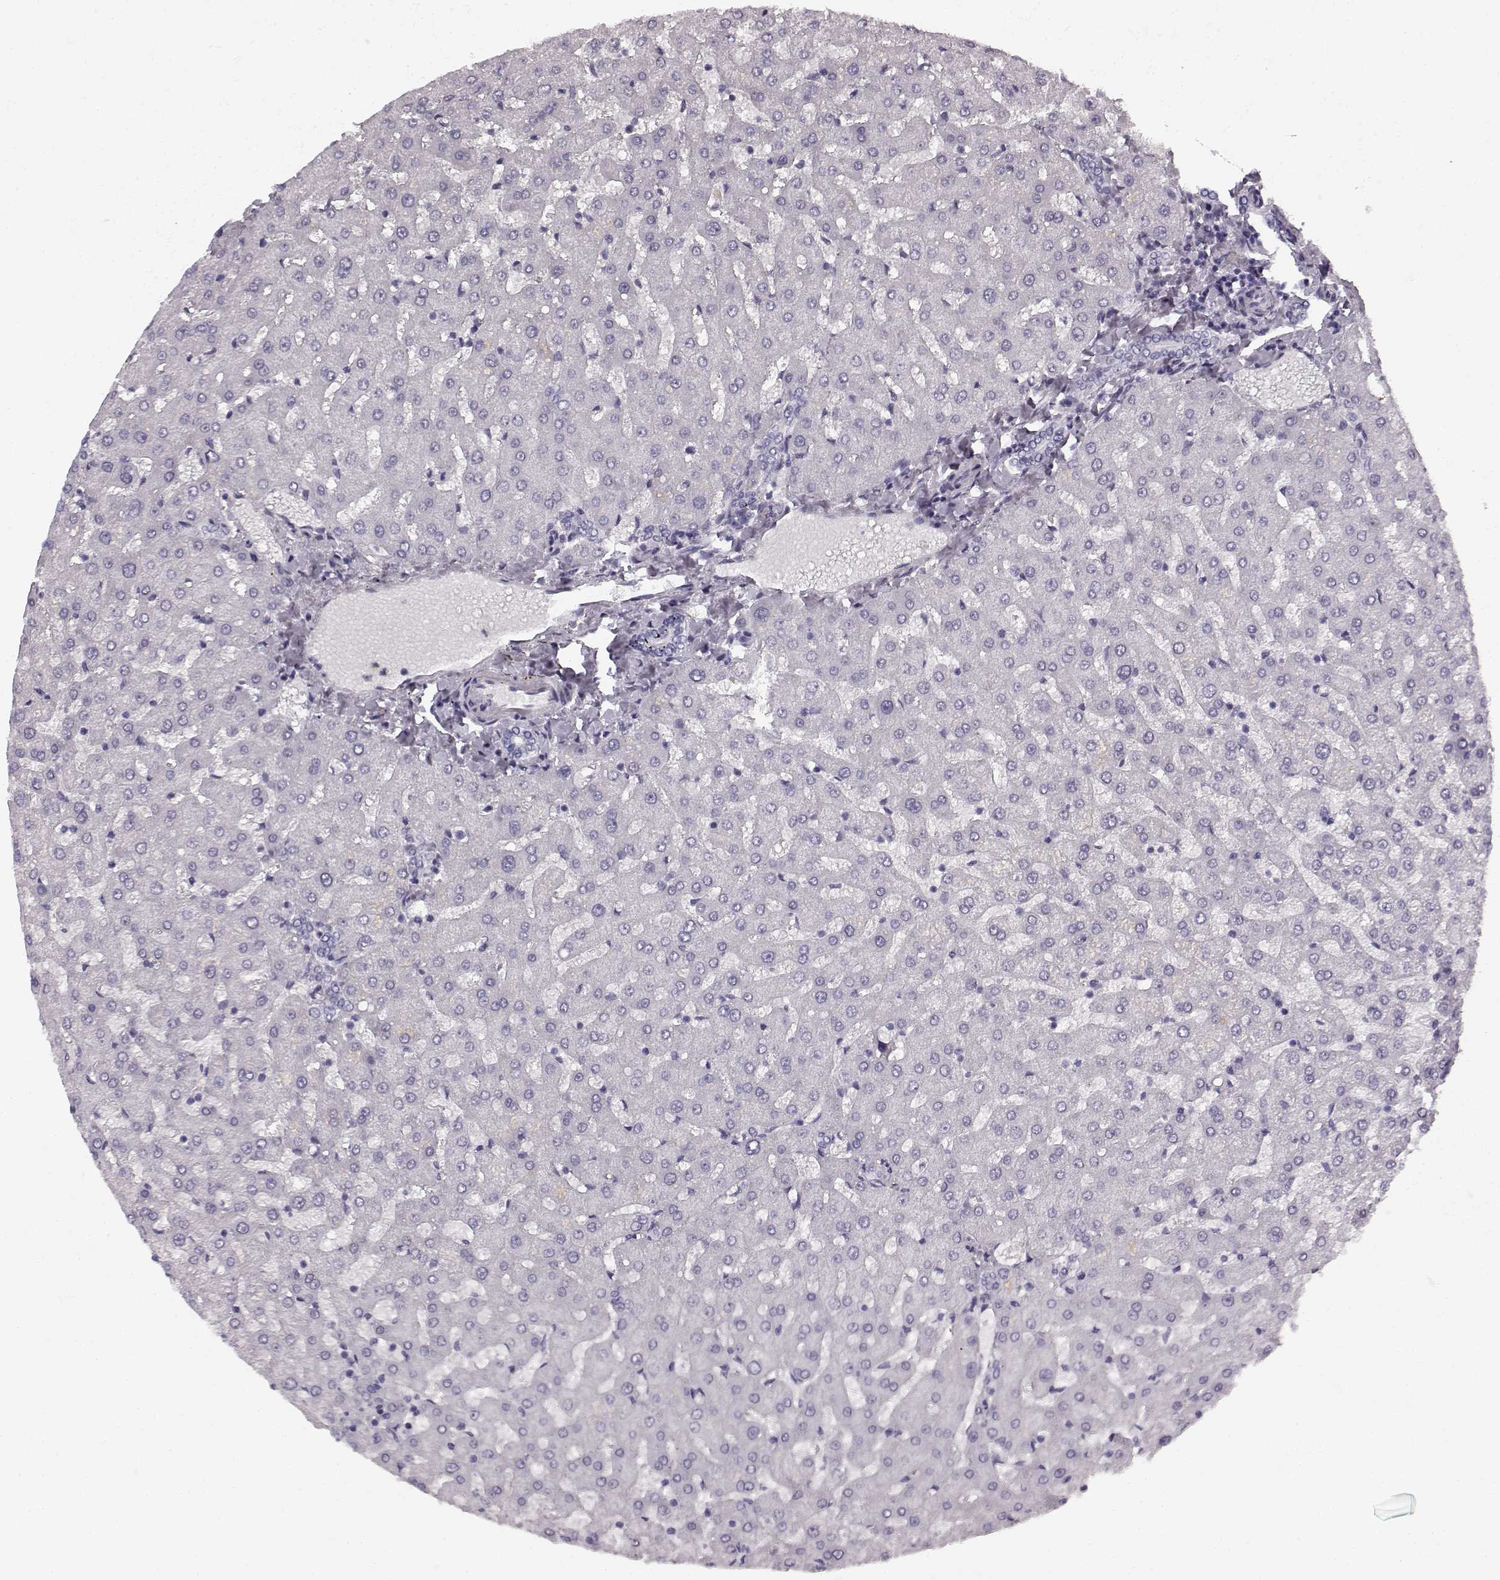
{"staining": {"intensity": "negative", "quantity": "none", "location": "none"}, "tissue": "liver", "cell_type": "Cholangiocytes", "image_type": "normal", "snomed": [{"axis": "morphology", "description": "Normal tissue, NOS"}, {"axis": "topography", "description": "Liver"}], "caption": "Immunohistochemical staining of normal liver reveals no significant positivity in cholangiocytes. (Immunohistochemistry, brightfield microscopy, high magnification).", "gene": "TMPRSS15", "patient": {"sex": "female", "age": 50}}